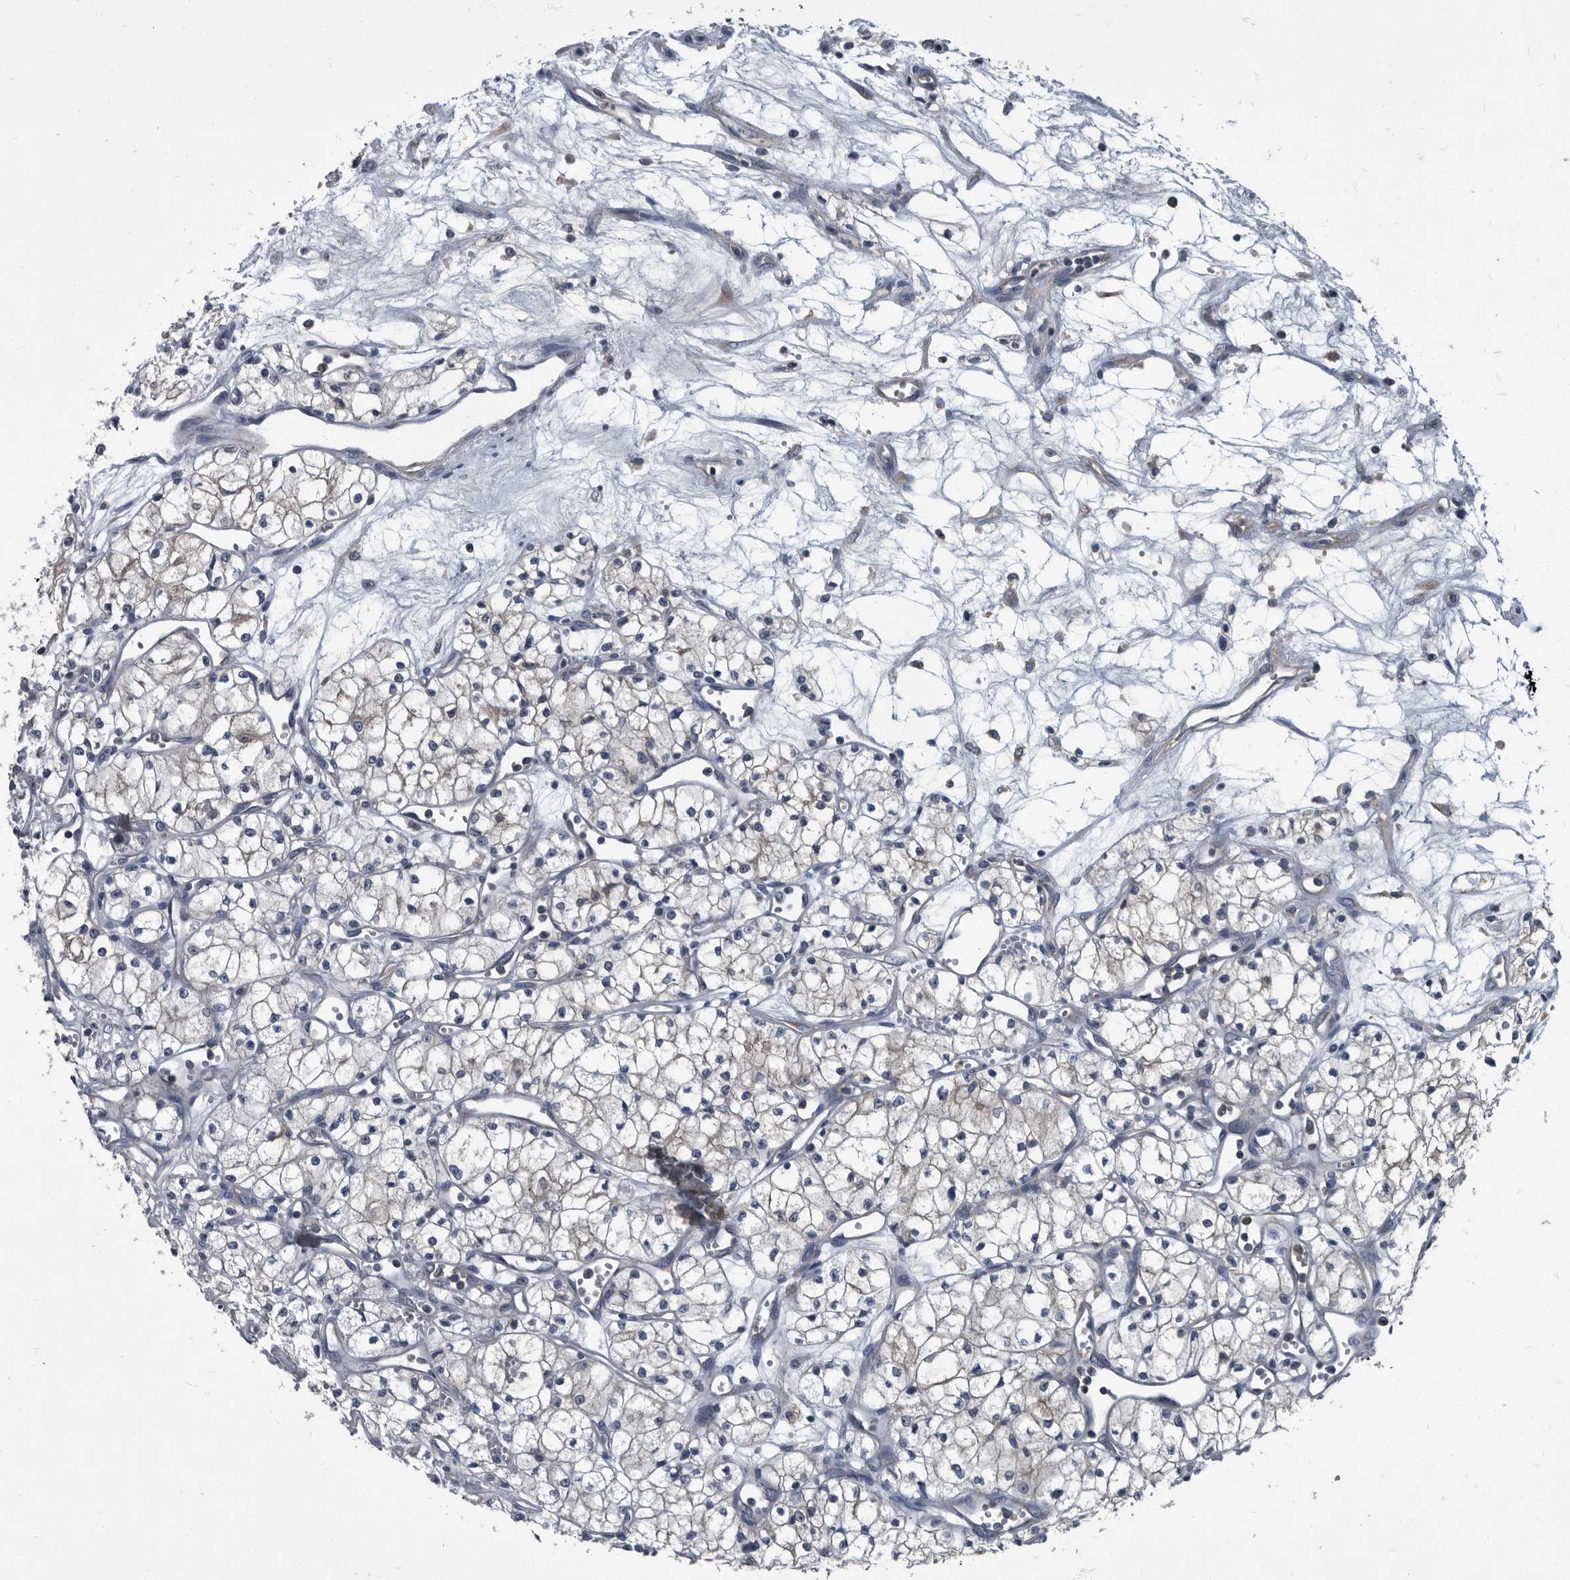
{"staining": {"intensity": "negative", "quantity": "none", "location": "none"}, "tissue": "renal cancer", "cell_type": "Tumor cells", "image_type": "cancer", "snomed": [{"axis": "morphology", "description": "Adenocarcinoma, NOS"}, {"axis": "topography", "description": "Kidney"}], "caption": "High power microscopy micrograph of an IHC micrograph of renal cancer, revealing no significant staining in tumor cells.", "gene": "CDV3", "patient": {"sex": "male", "age": 59}}